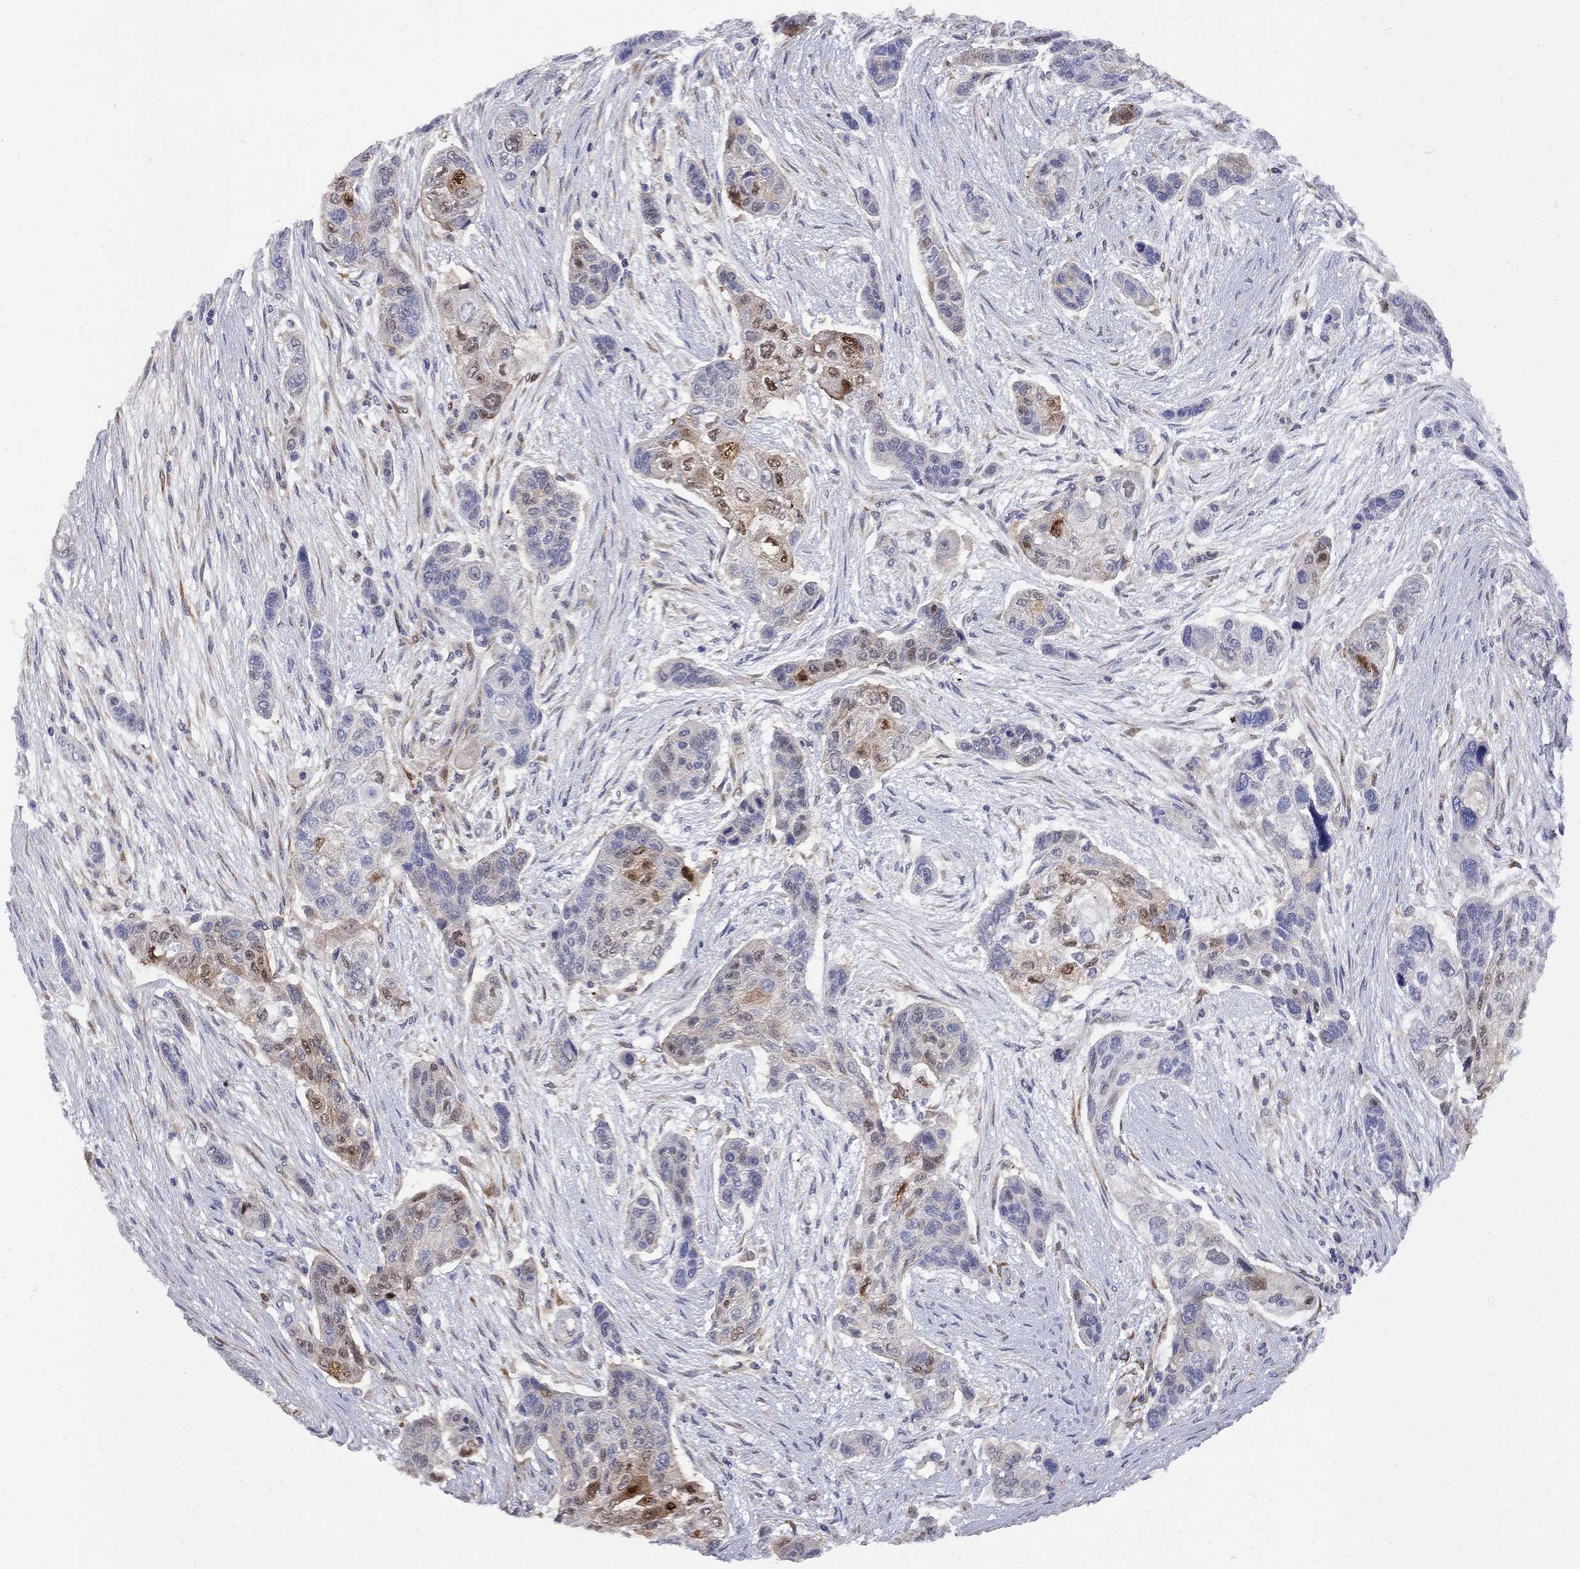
{"staining": {"intensity": "weak", "quantity": "<25%", "location": "cytoplasmic/membranous"}, "tissue": "lung cancer", "cell_type": "Tumor cells", "image_type": "cancer", "snomed": [{"axis": "morphology", "description": "Squamous cell carcinoma, NOS"}, {"axis": "topography", "description": "Lung"}], "caption": "IHC photomicrograph of lung cancer (squamous cell carcinoma) stained for a protein (brown), which demonstrates no positivity in tumor cells.", "gene": "MTHFR", "patient": {"sex": "male", "age": 69}}